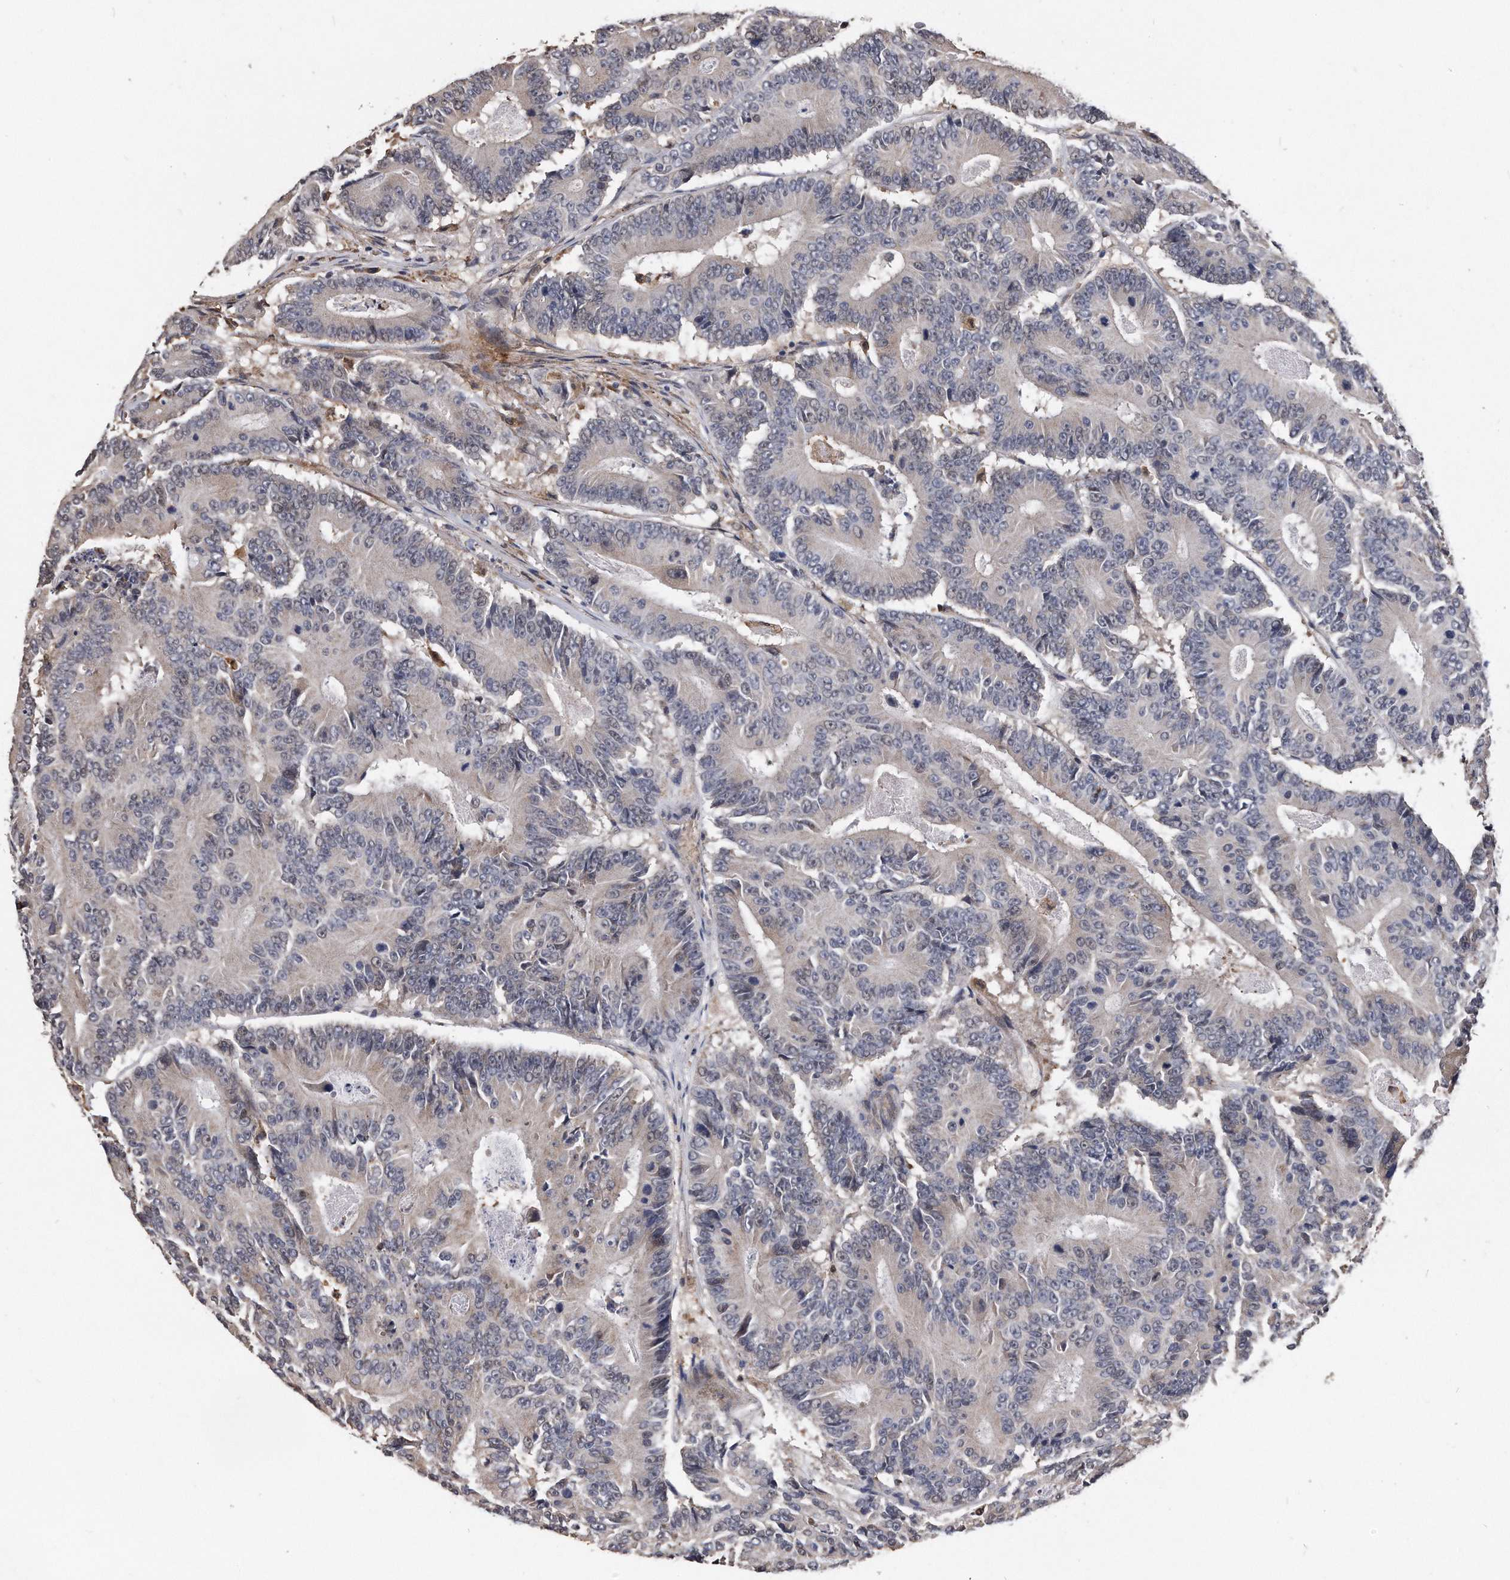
{"staining": {"intensity": "negative", "quantity": "none", "location": "none"}, "tissue": "colorectal cancer", "cell_type": "Tumor cells", "image_type": "cancer", "snomed": [{"axis": "morphology", "description": "Adenocarcinoma, NOS"}, {"axis": "topography", "description": "Colon"}], "caption": "Tumor cells are negative for protein expression in human adenocarcinoma (colorectal). (Brightfield microscopy of DAB immunohistochemistry (IHC) at high magnification).", "gene": "IL20RA", "patient": {"sex": "male", "age": 83}}